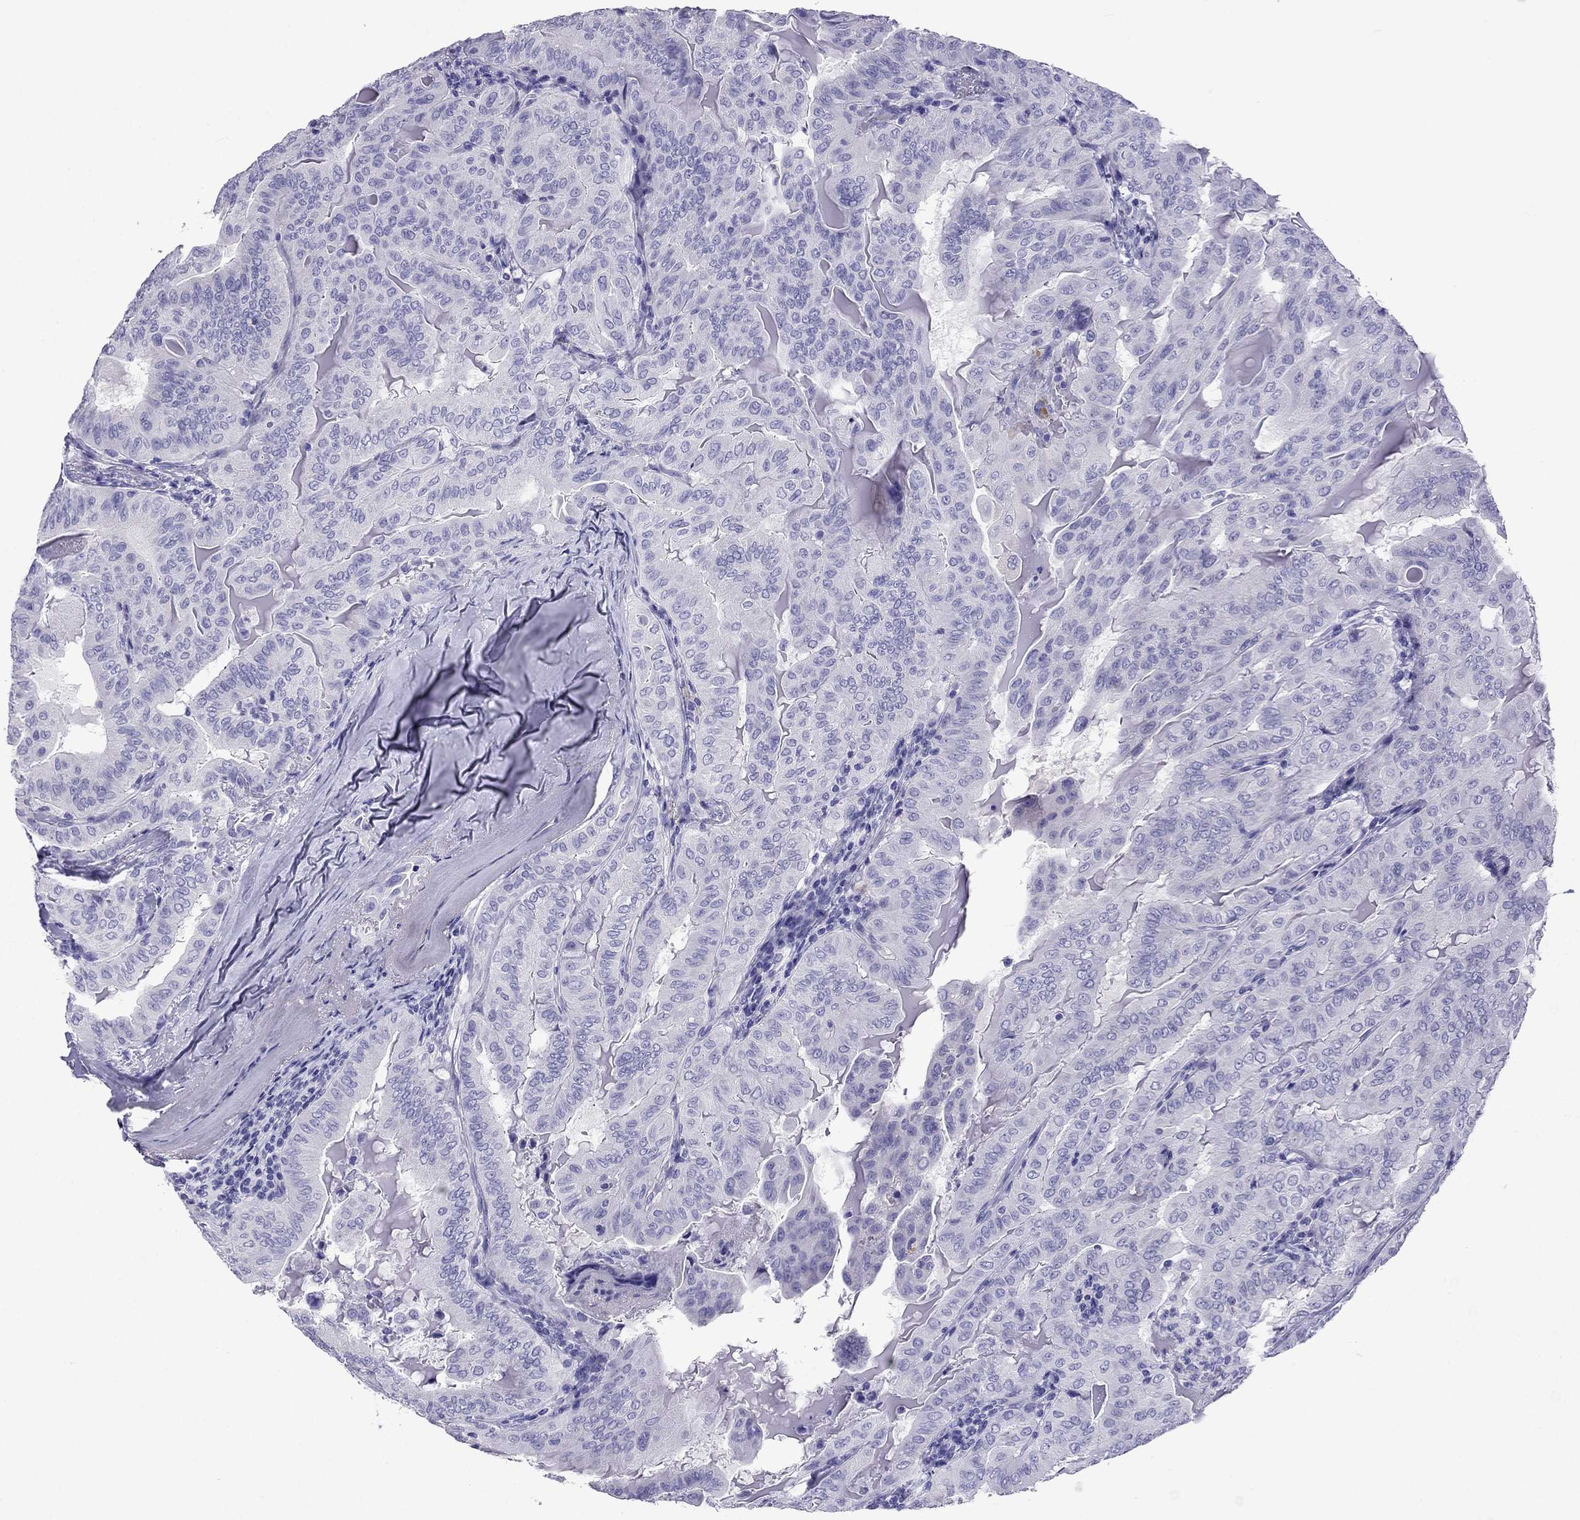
{"staining": {"intensity": "negative", "quantity": "none", "location": "none"}, "tissue": "thyroid cancer", "cell_type": "Tumor cells", "image_type": "cancer", "snomed": [{"axis": "morphology", "description": "Papillary adenocarcinoma, NOS"}, {"axis": "topography", "description": "Thyroid gland"}], "caption": "Tumor cells are negative for brown protein staining in thyroid cancer.", "gene": "ARR3", "patient": {"sex": "female", "age": 68}}